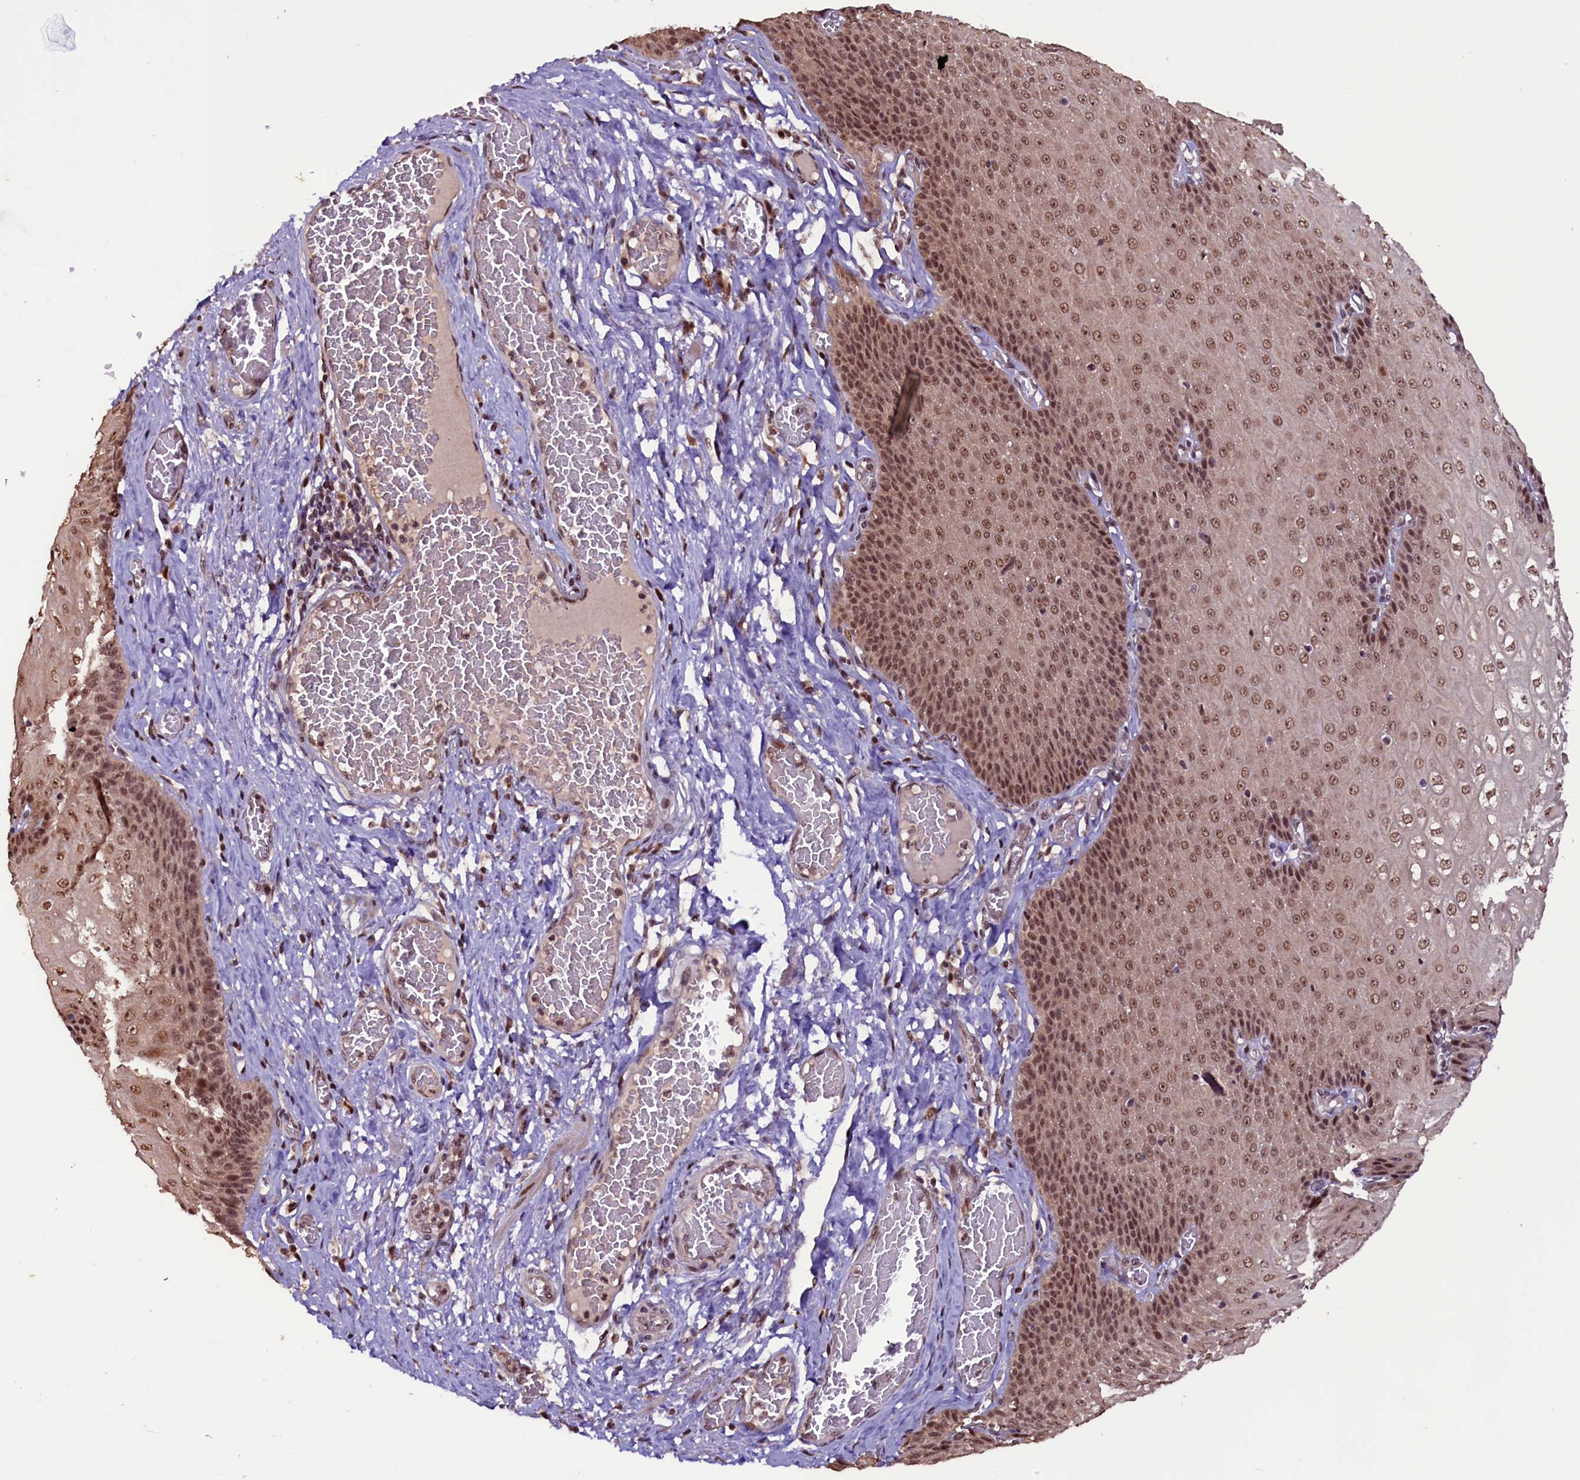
{"staining": {"intensity": "moderate", "quantity": ">75%", "location": "nuclear"}, "tissue": "esophagus", "cell_type": "Squamous epithelial cells", "image_type": "normal", "snomed": [{"axis": "morphology", "description": "Normal tissue, NOS"}, {"axis": "topography", "description": "Esophagus"}], "caption": "Immunohistochemical staining of benign esophagus displays medium levels of moderate nuclear positivity in about >75% of squamous epithelial cells. Ihc stains the protein of interest in brown and the nuclei are stained blue.", "gene": "RNMT", "patient": {"sex": "male", "age": 60}}